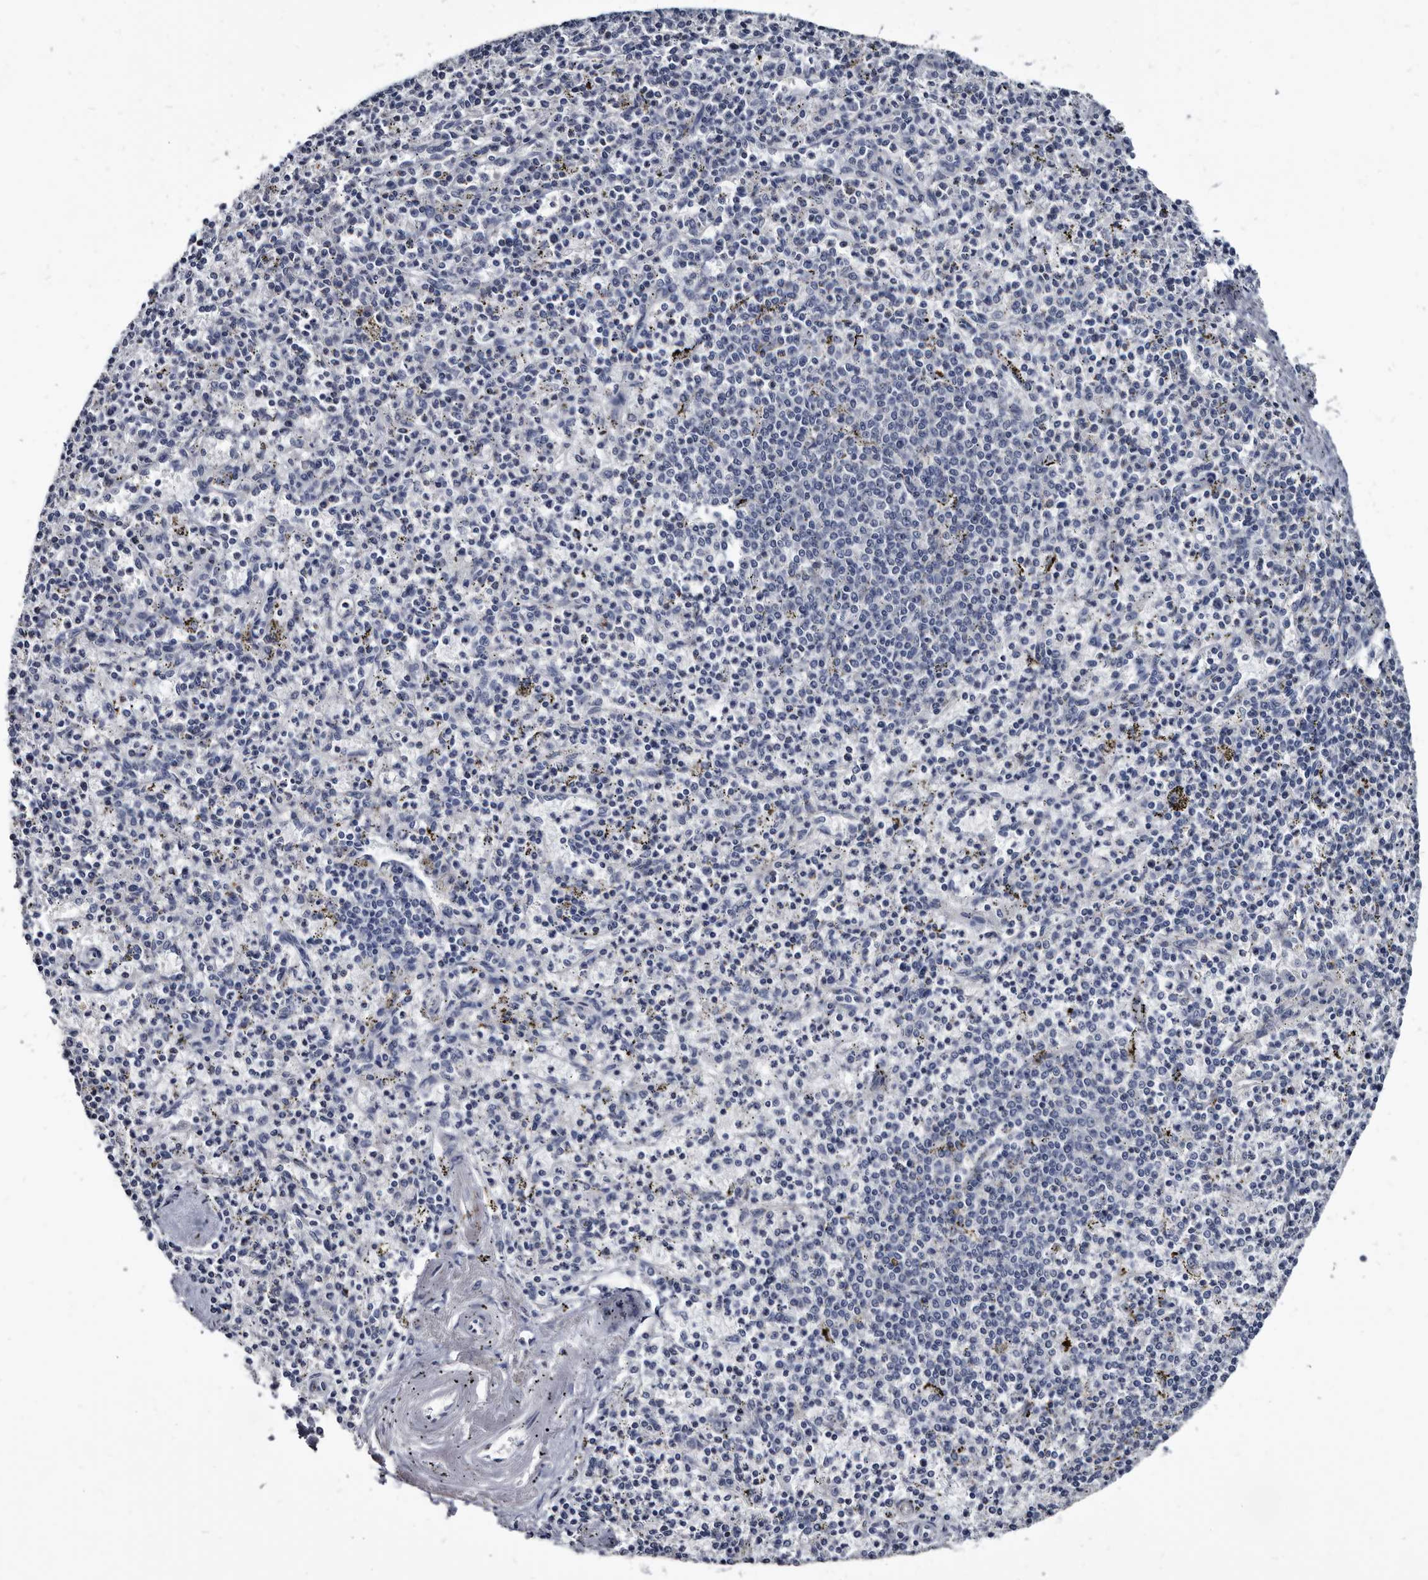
{"staining": {"intensity": "negative", "quantity": "none", "location": "none"}, "tissue": "spleen", "cell_type": "Cells in red pulp", "image_type": "normal", "snomed": [{"axis": "morphology", "description": "Normal tissue, NOS"}, {"axis": "topography", "description": "Spleen"}], "caption": "An IHC photomicrograph of normal spleen is shown. There is no staining in cells in red pulp of spleen. Brightfield microscopy of IHC stained with DAB (brown) and hematoxylin (blue), captured at high magnification.", "gene": "PRSS8", "patient": {"sex": "male", "age": 72}}